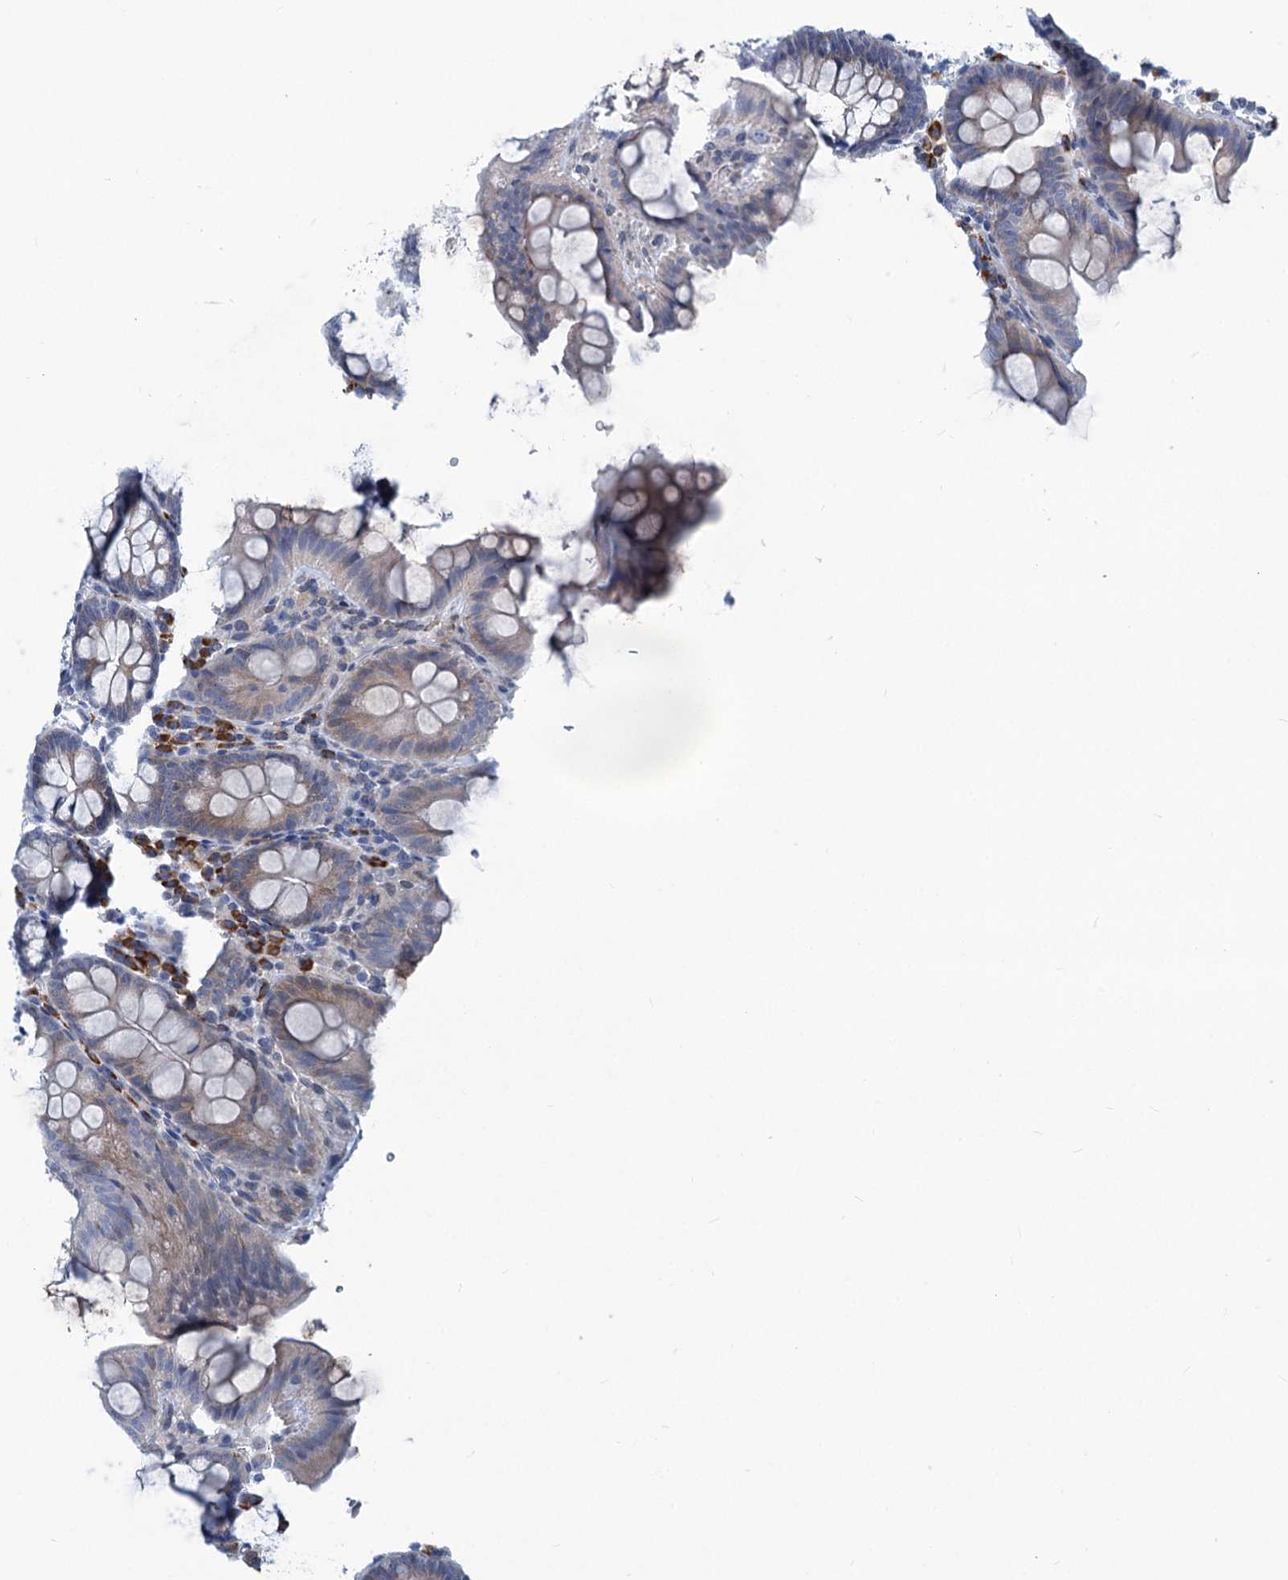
{"staining": {"intensity": "negative", "quantity": "none", "location": "none"}, "tissue": "colon", "cell_type": "Endothelial cells", "image_type": "normal", "snomed": [{"axis": "morphology", "description": "Normal tissue, NOS"}, {"axis": "topography", "description": "Colon"}], "caption": "Human colon stained for a protein using immunohistochemistry exhibits no positivity in endothelial cells.", "gene": "NEU3", "patient": {"sex": "male", "age": 75}}